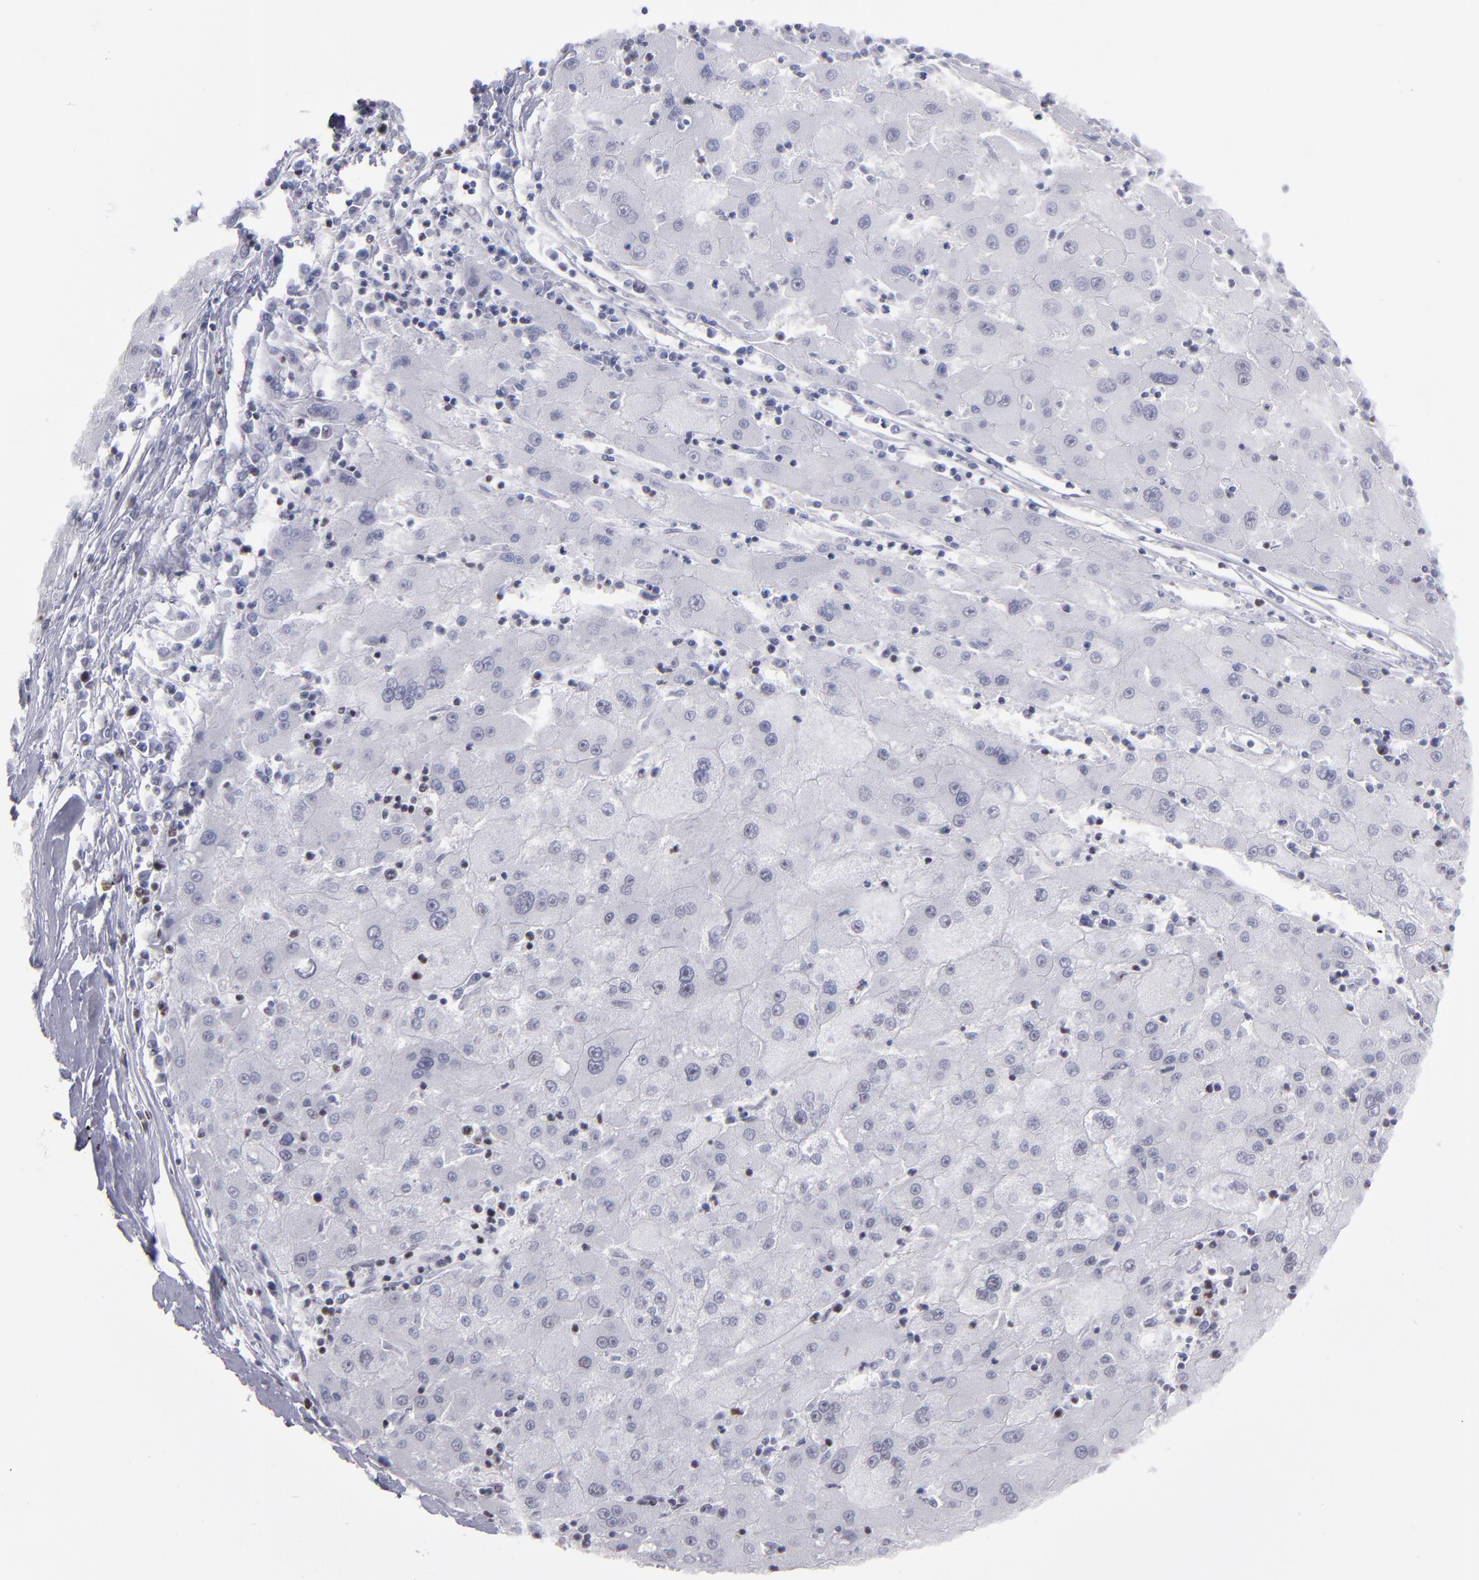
{"staining": {"intensity": "negative", "quantity": "none", "location": "none"}, "tissue": "liver cancer", "cell_type": "Tumor cells", "image_type": "cancer", "snomed": [{"axis": "morphology", "description": "Carcinoma, Hepatocellular, NOS"}, {"axis": "topography", "description": "Liver"}], "caption": "This image is of liver hepatocellular carcinoma stained with immunohistochemistry (IHC) to label a protein in brown with the nuclei are counter-stained blue. There is no positivity in tumor cells. (Brightfield microscopy of DAB (3,3'-diaminobenzidine) IHC at high magnification).", "gene": "TERF2", "patient": {"sex": "male", "age": 72}}